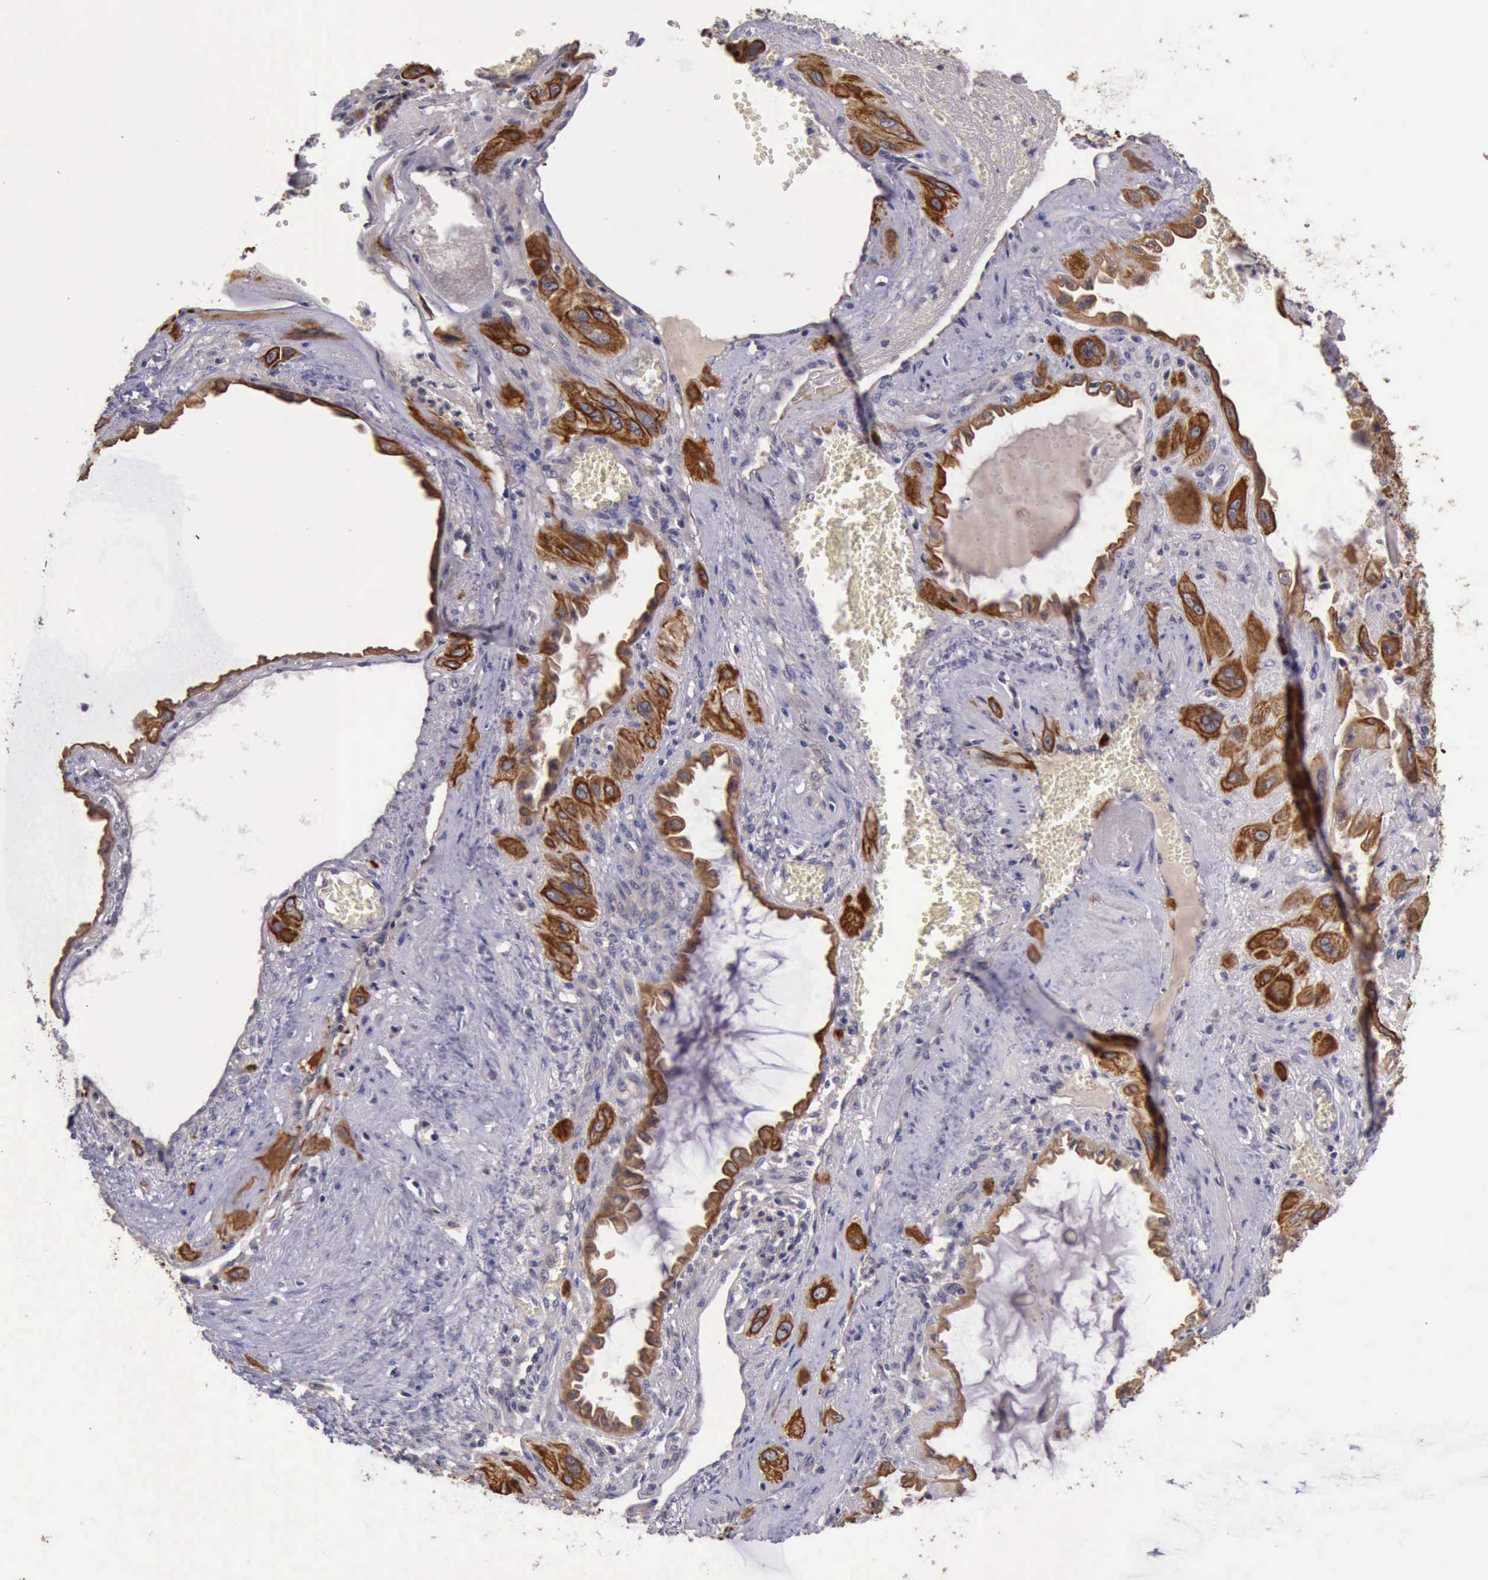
{"staining": {"intensity": "moderate", "quantity": ">75%", "location": "cytoplasmic/membranous"}, "tissue": "cervical cancer", "cell_type": "Tumor cells", "image_type": "cancer", "snomed": [{"axis": "morphology", "description": "Squamous cell carcinoma, NOS"}, {"axis": "topography", "description": "Cervix"}], "caption": "Immunohistochemical staining of cervical squamous cell carcinoma displays moderate cytoplasmic/membranous protein expression in approximately >75% of tumor cells.", "gene": "RAB39B", "patient": {"sex": "female", "age": 34}}